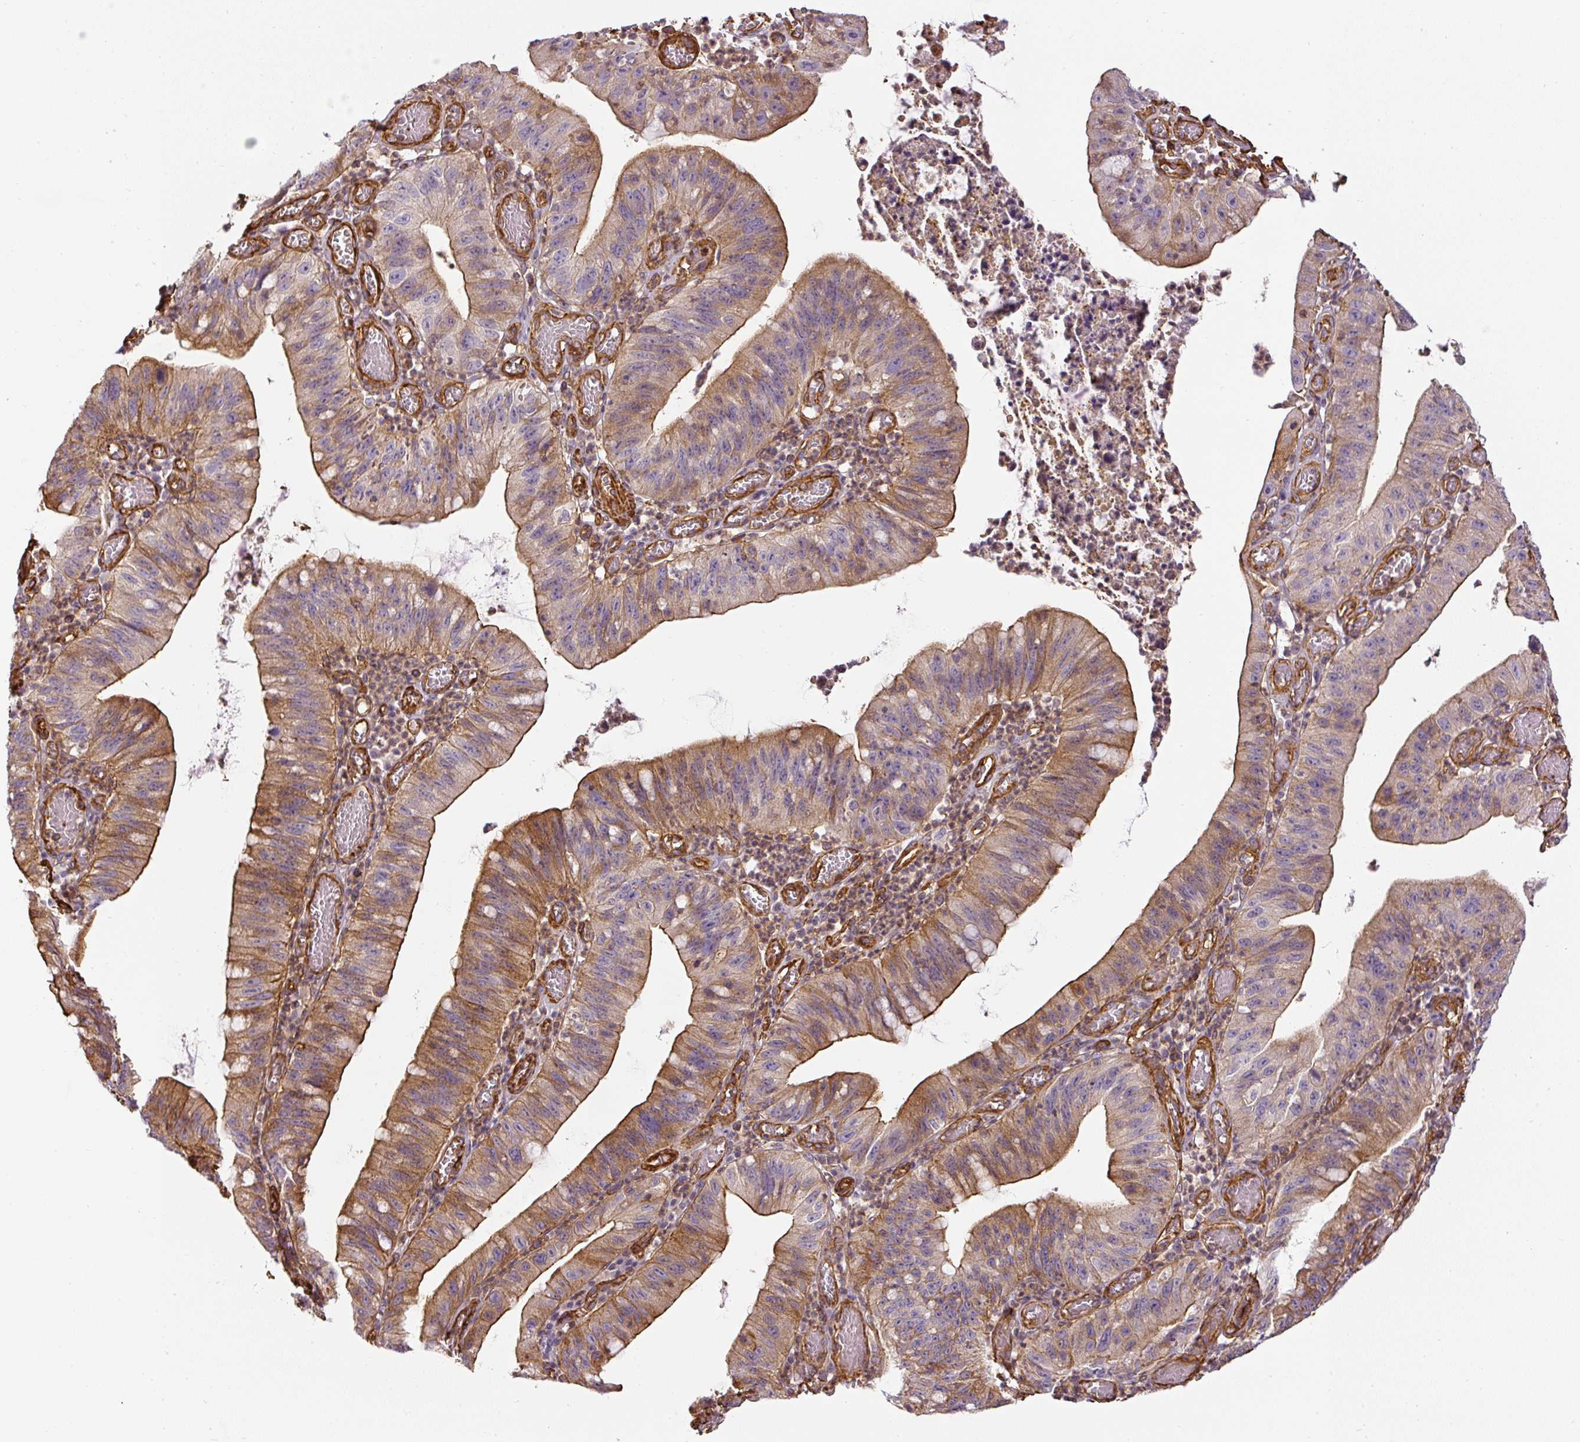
{"staining": {"intensity": "moderate", "quantity": ">75%", "location": "cytoplasmic/membranous"}, "tissue": "stomach cancer", "cell_type": "Tumor cells", "image_type": "cancer", "snomed": [{"axis": "morphology", "description": "Adenocarcinoma, NOS"}, {"axis": "topography", "description": "Stomach"}], "caption": "A histopathology image showing moderate cytoplasmic/membranous staining in approximately >75% of tumor cells in stomach cancer (adenocarcinoma), as visualized by brown immunohistochemical staining.", "gene": "MYL12A", "patient": {"sex": "male", "age": 59}}